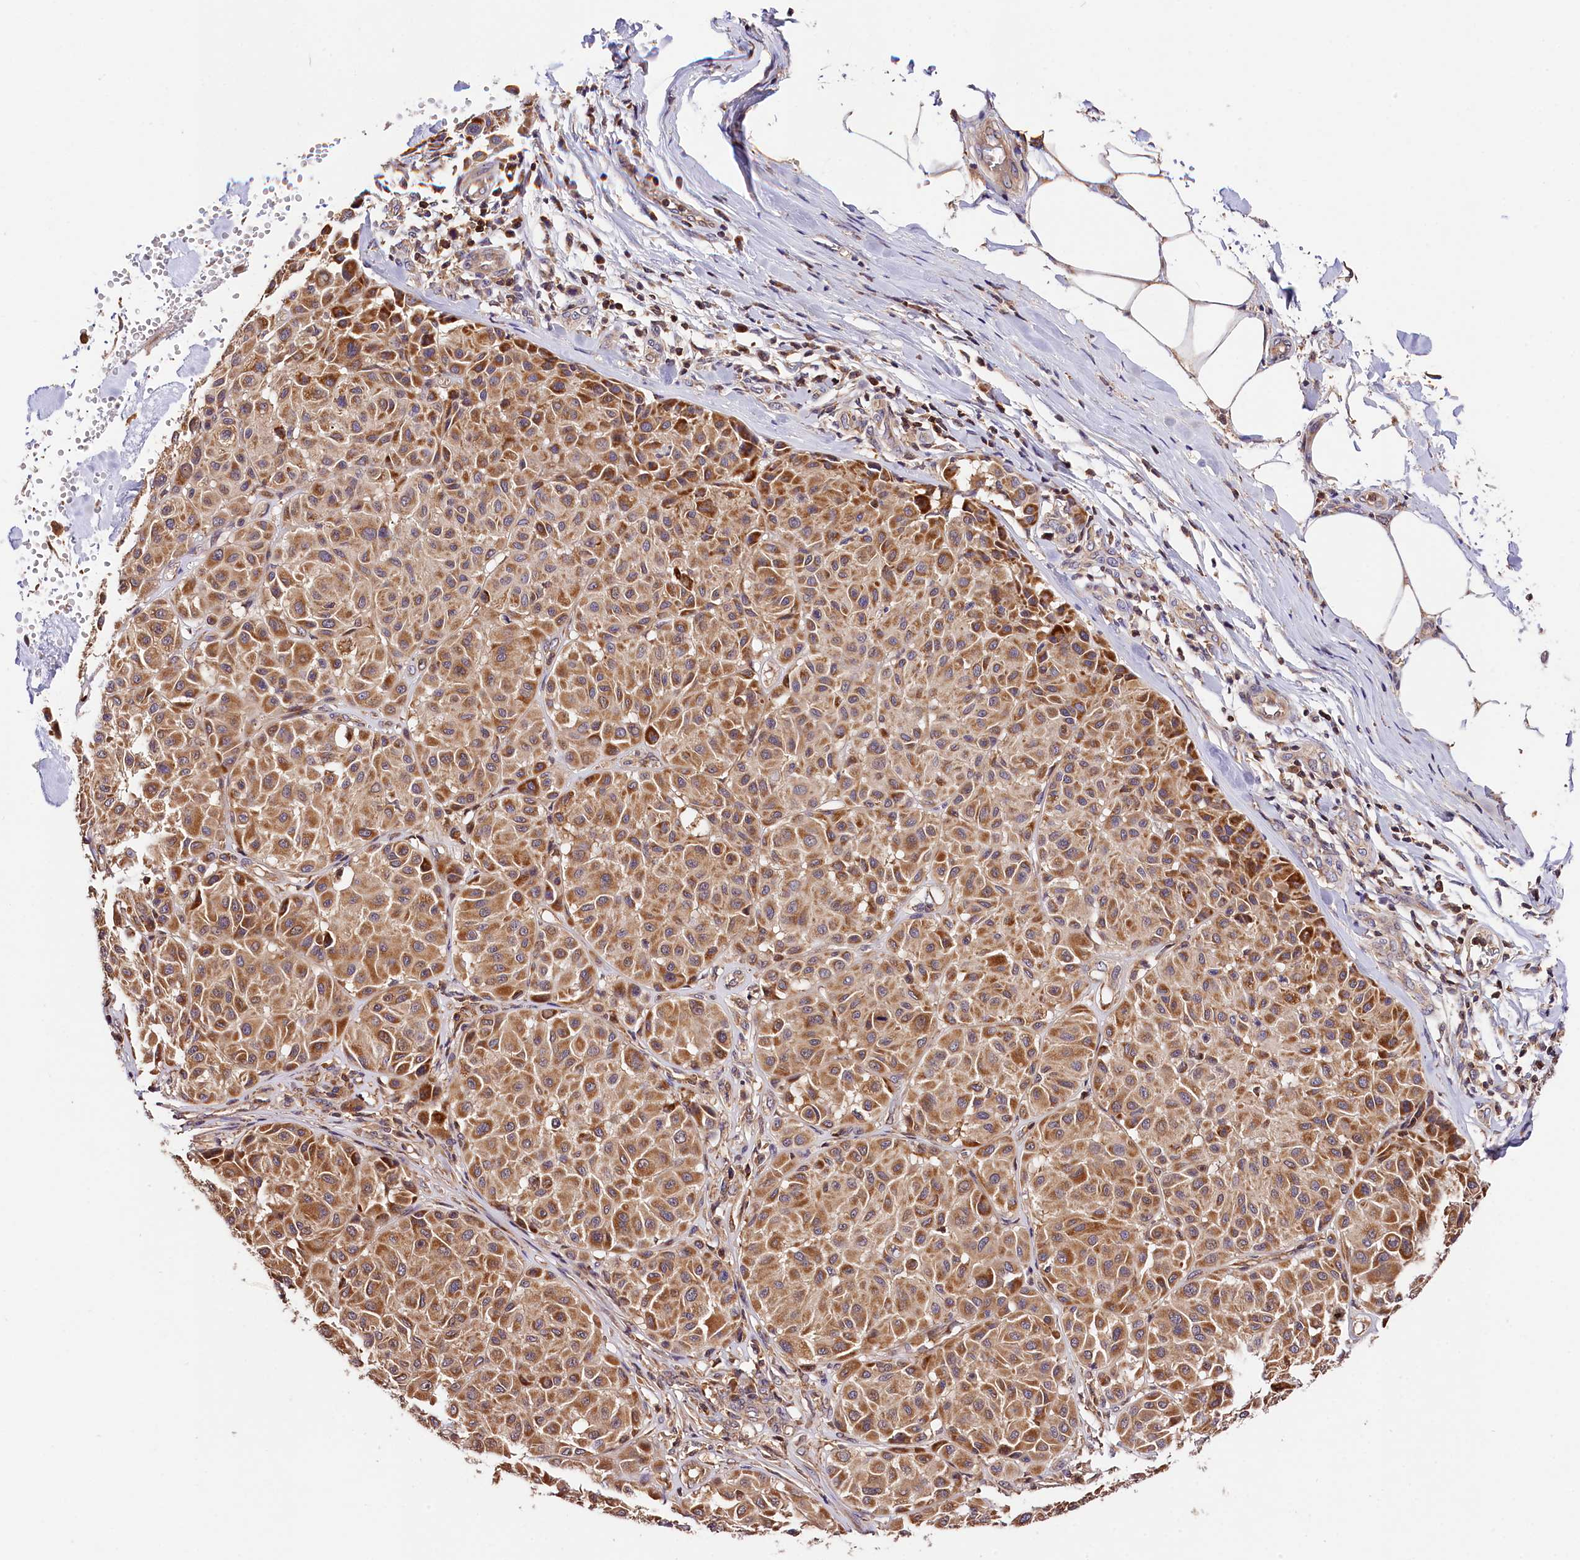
{"staining": {"intensity": "moderate", "quantity": ">75%", "location": "cytoplasmic/membranous"}, "tissue": "melanoma", "cell_type": "Tumor cells", "image_type": "cancer", "snomed": [{"axis": "morphology", "description": "Malignant melanoma, Metastatic site"}, {"axis": "topography", "description": "Soft tissue"}], "caption": "Human malignant melanoma (metastatic site) stained with a protein marker shows moderate staining in tumor cells.", "gene": "KPTN", "patient": {"sex": "male", "age": 41}}